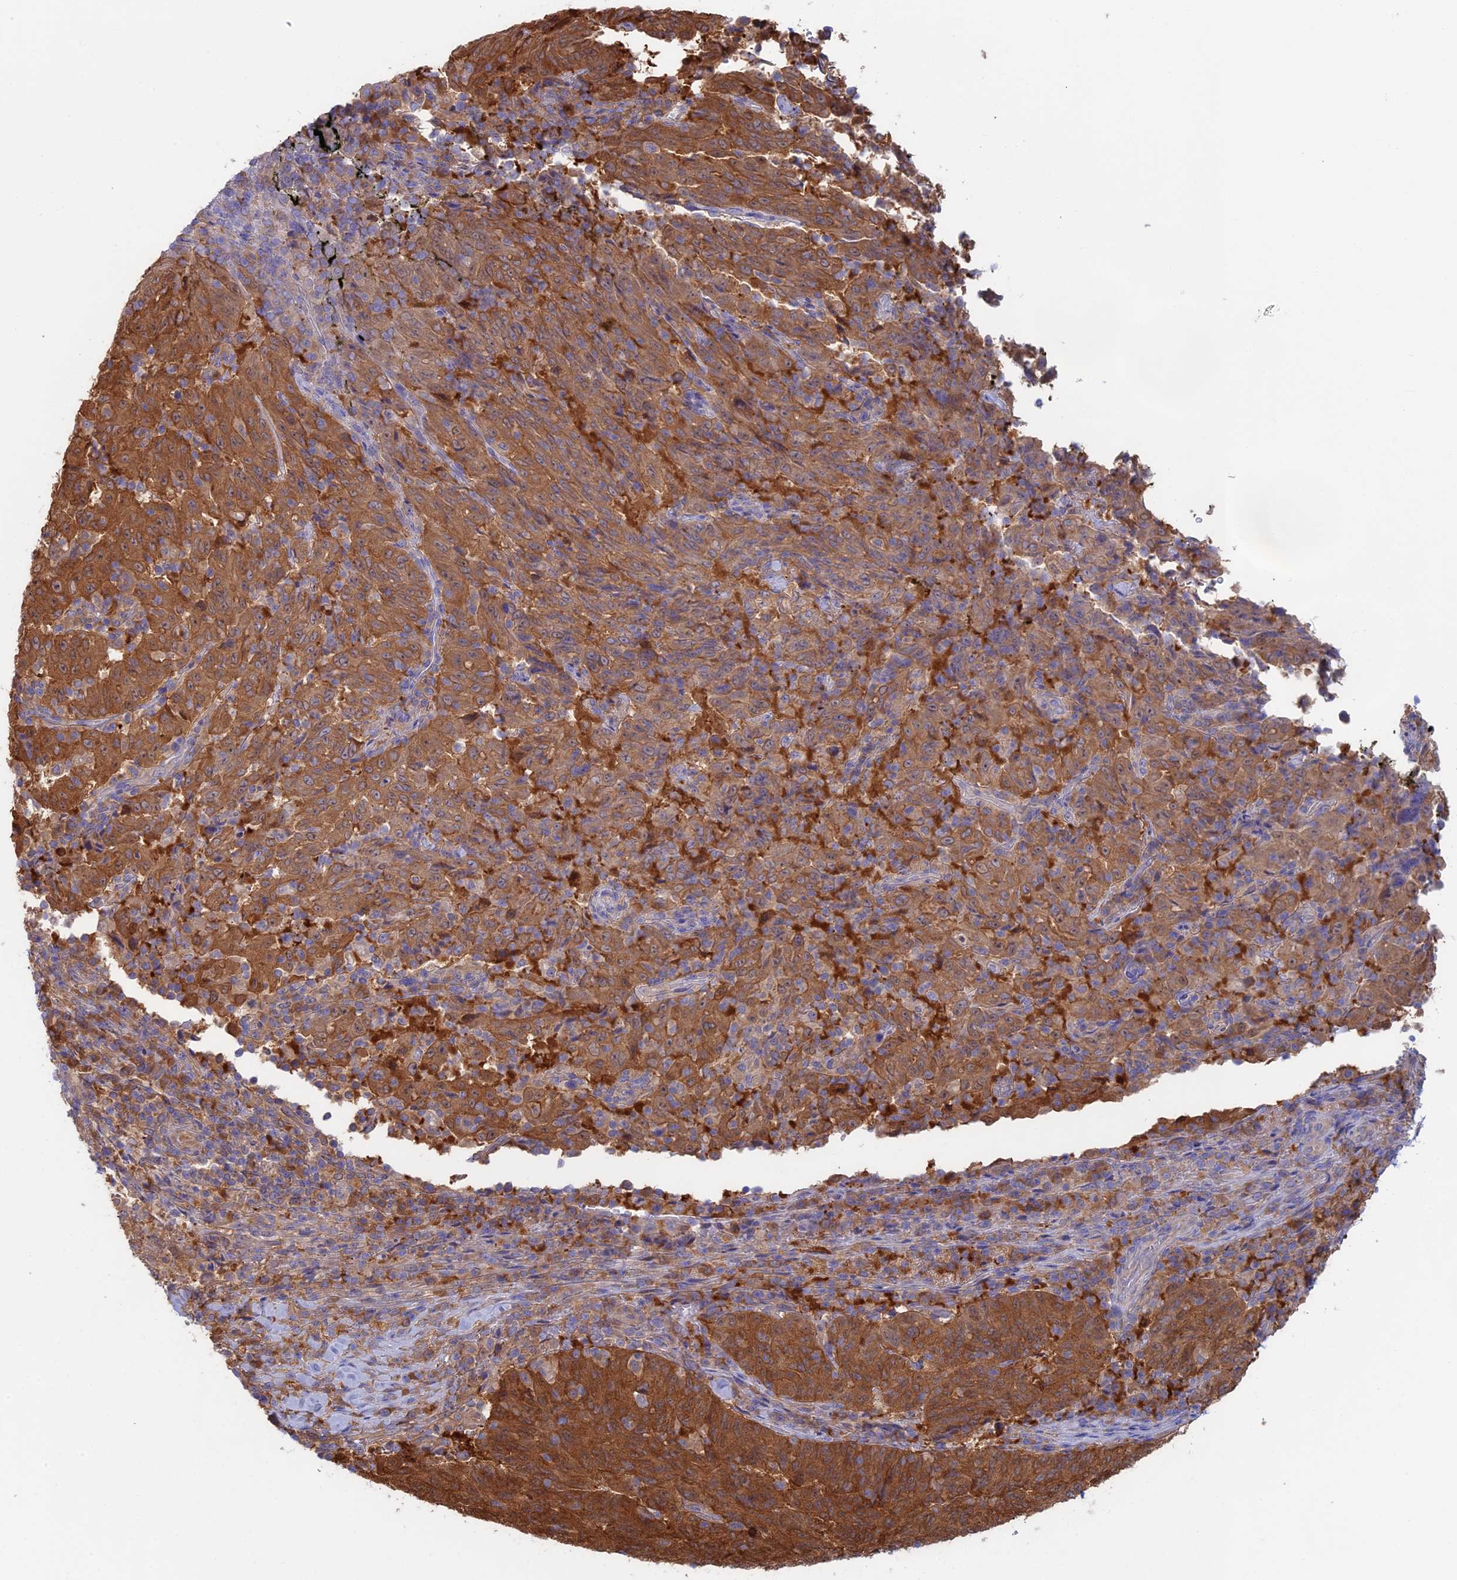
{"staining": {"intensity": "strong", "quantity": ">75%", "location": "cytoplasmic/membranous"}, "tissue": "pancreatic cancer", "cell_type": "Tumor cells", "image_type": "cancer", "snomed": [{"axis": "morphology", "description": "Adenocarcinoma, NOS"}, {"axis": "topography", "description": "Pancreas"}], "caption": "A histopathology image showing strong cytoplasmic/membranous expression in approximately >75% of tumor cells in pancreatic adenocarcinoma, as visualized by brown immunohistochemical staining.", "gene": "SYNDIG1L", "patient": {"sex": "male", "age": 63}}